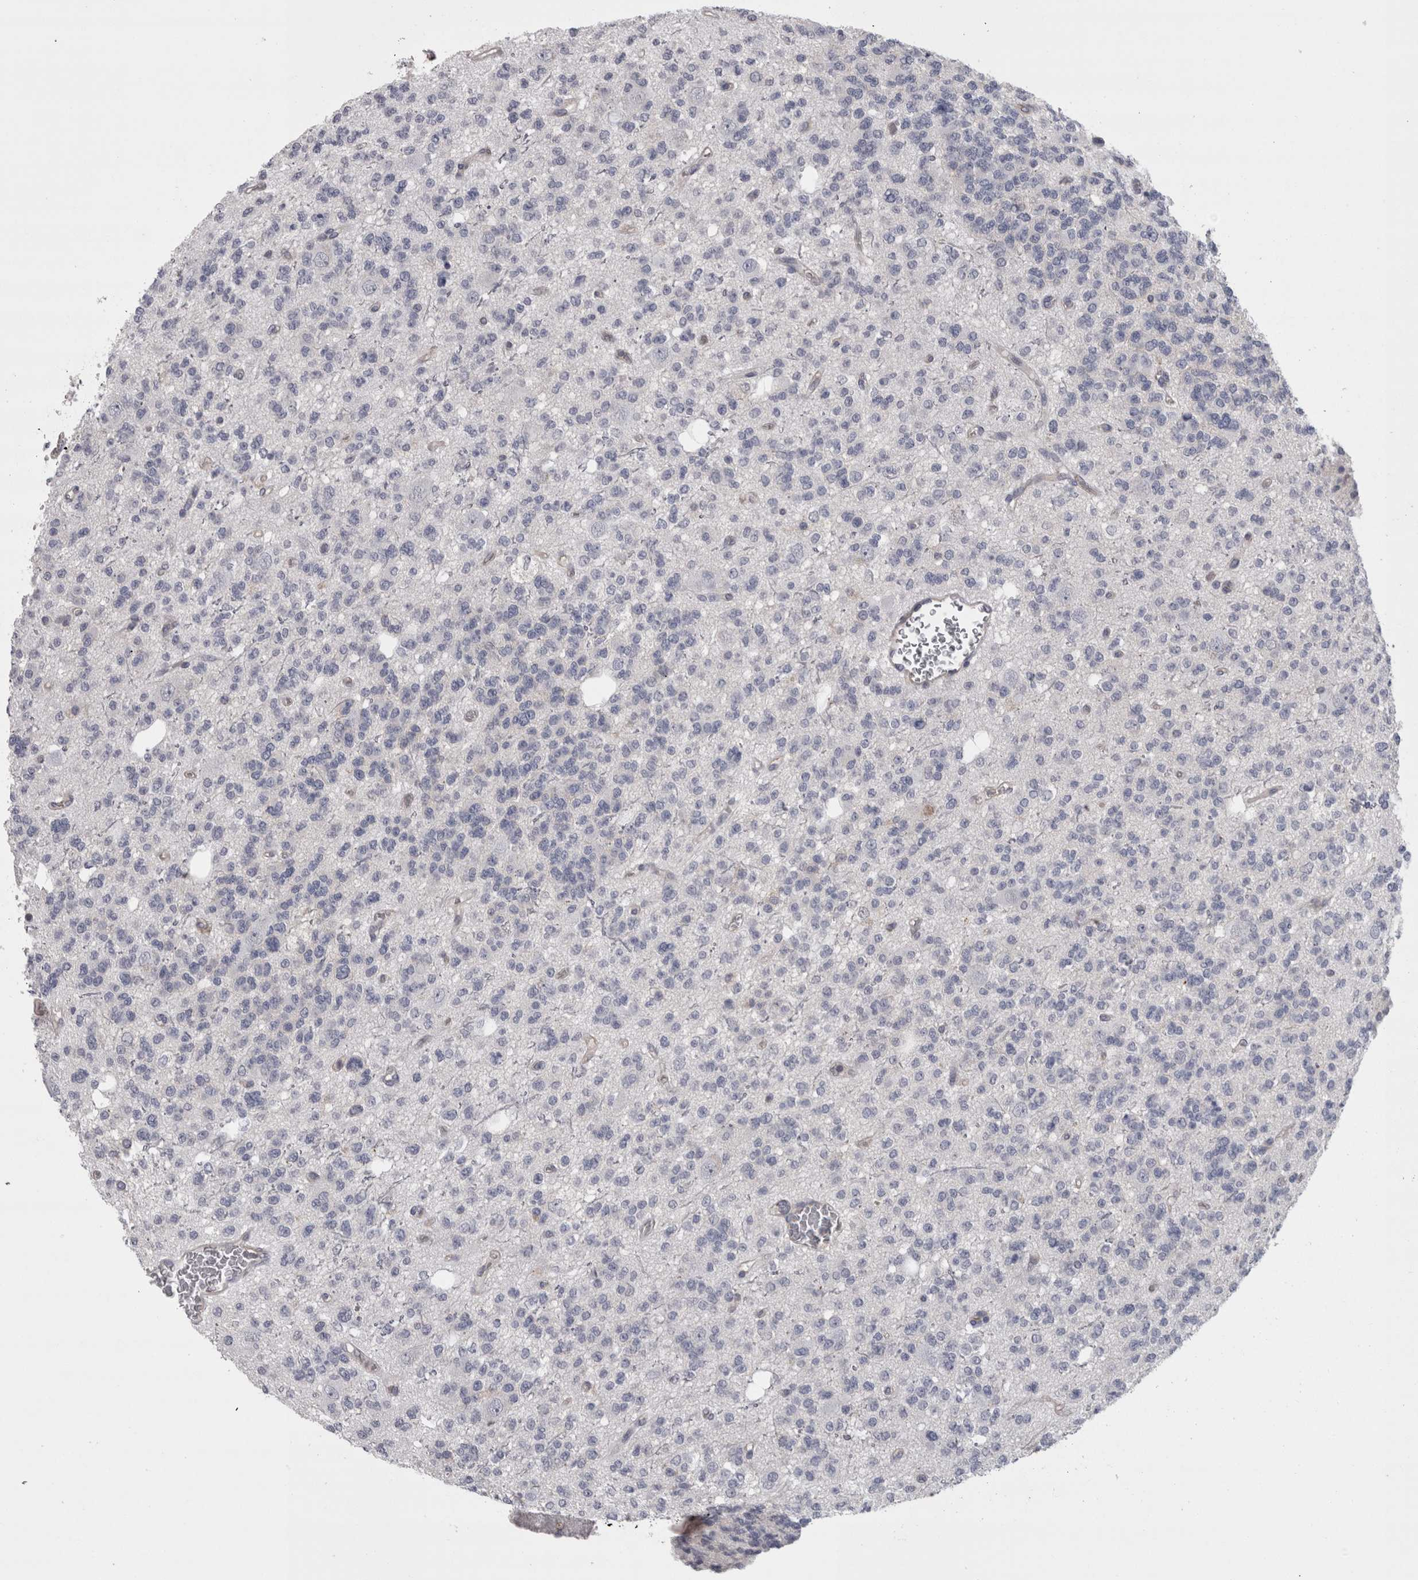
{"staining": {"intensity": "negative", "quantity": "none", "location": "none"}, "tissue": "glioma", "cell_type": "Tumor cells", "image_type": "cancer", "snomed": [{"axis": "morphology", "description": "Glioma, malignant, Low grade"}, {"axis": "topography", "description": "Brain"}], "caption": "High magnification brightfield microscopy of malignant glioma (low-grade) stained with DAB (brown) and counterstained with hematoxylin (blue): tumor cells show no significant staining. (Brightfield microscopy of DAB immunohistochemistry (IHC) at high magnification).", "gene": "LYZL6", "patient": {"sex": "male", "age": 38}}